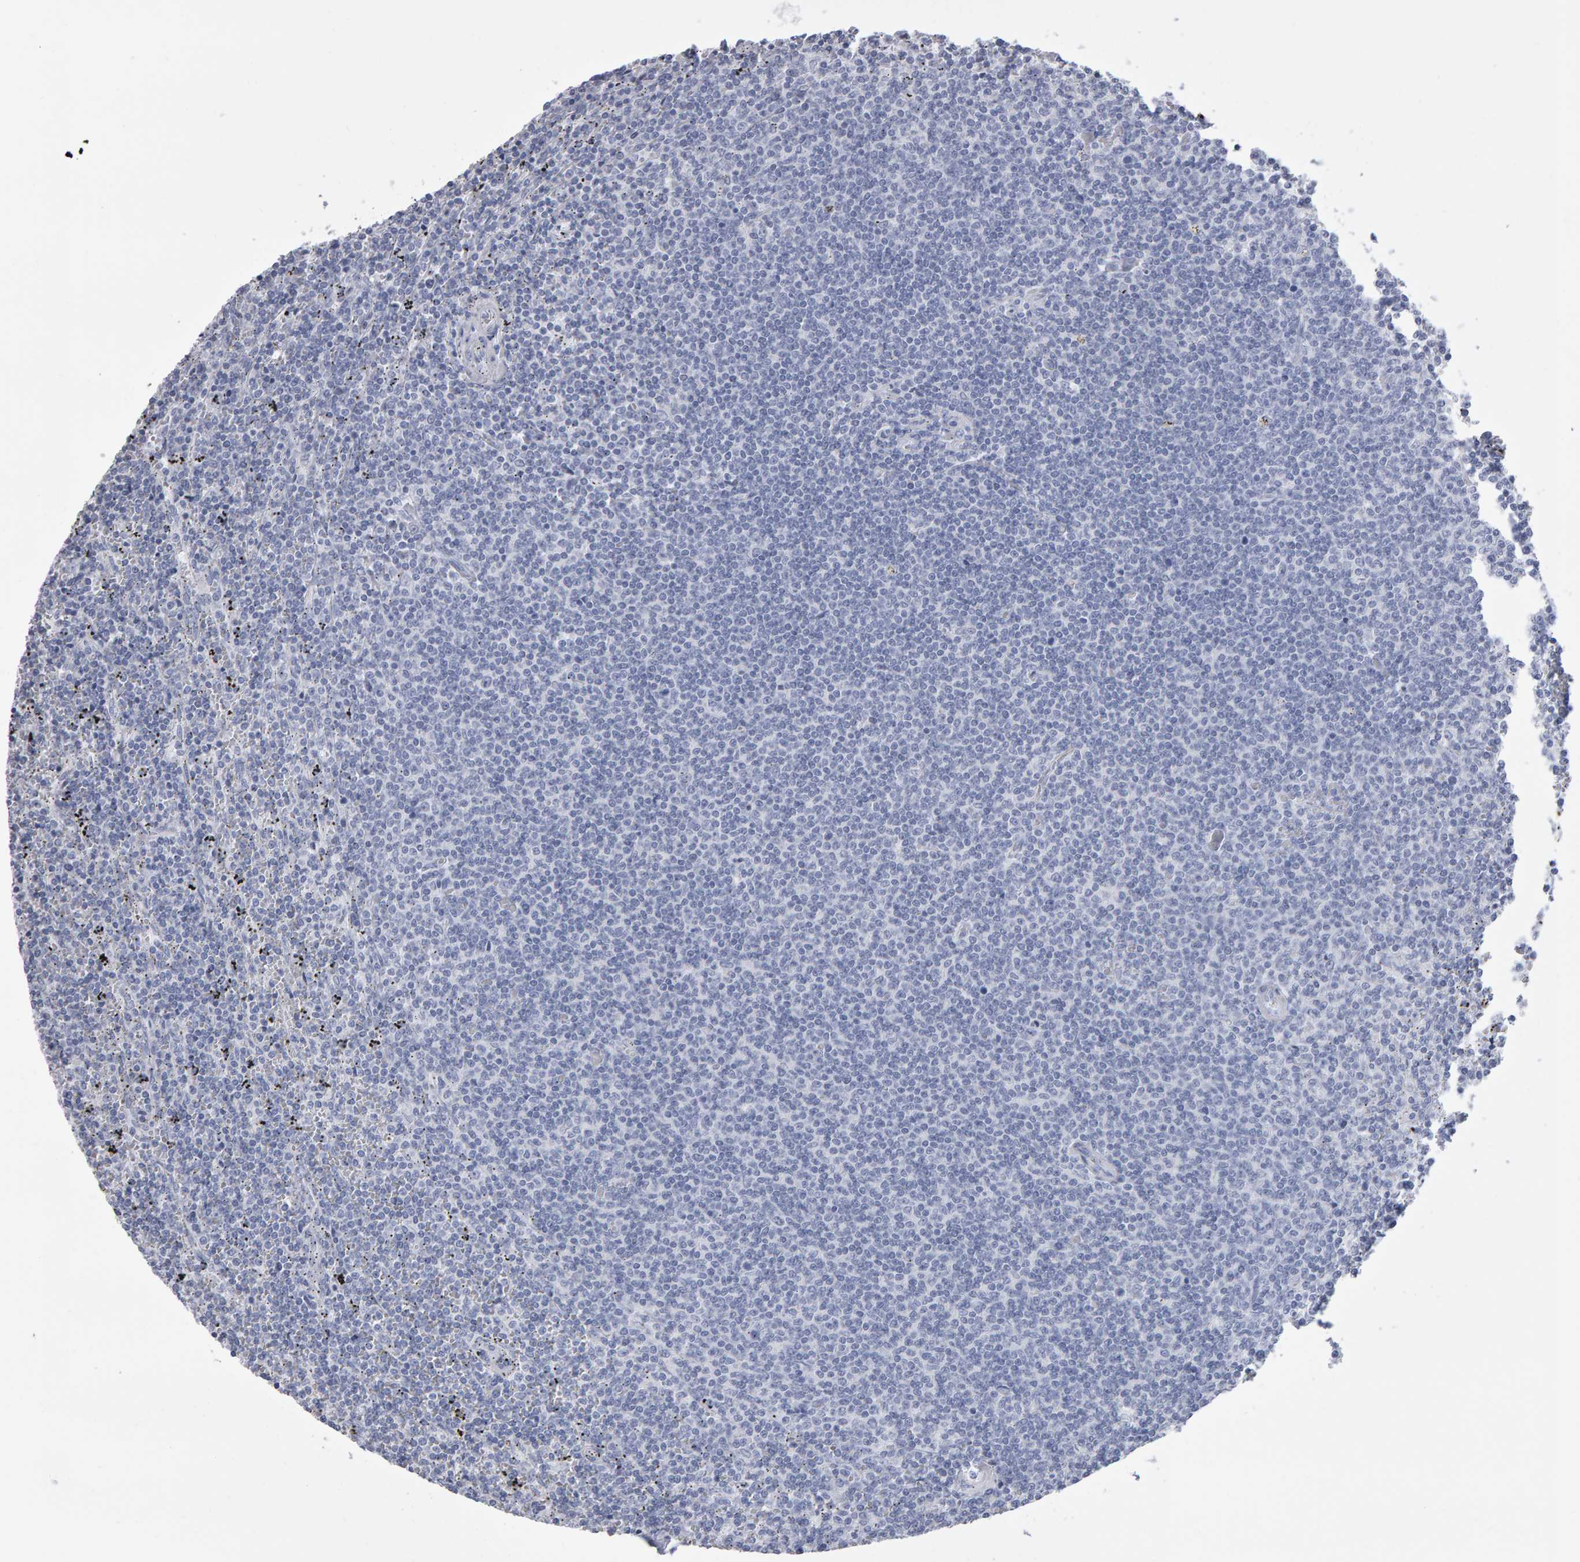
{"staining": {"intensity": "negative", "quantity": "none", "location": "none"}, "tissue": "lymphoma", "cell_type": "Tumor cells", "image_type": "cancer", "snomed": [{"axis": "morphology", "description": "Malignant lymphoma, non-Hodgkin's type, Low grade"}, {"axis": "topography", "description": "Spleen"}], "caption": "Tumor cells show no significant protein staining in lymphoma.", "gene": "NCDN", "patient": {"sex": "female", "age": 50}}